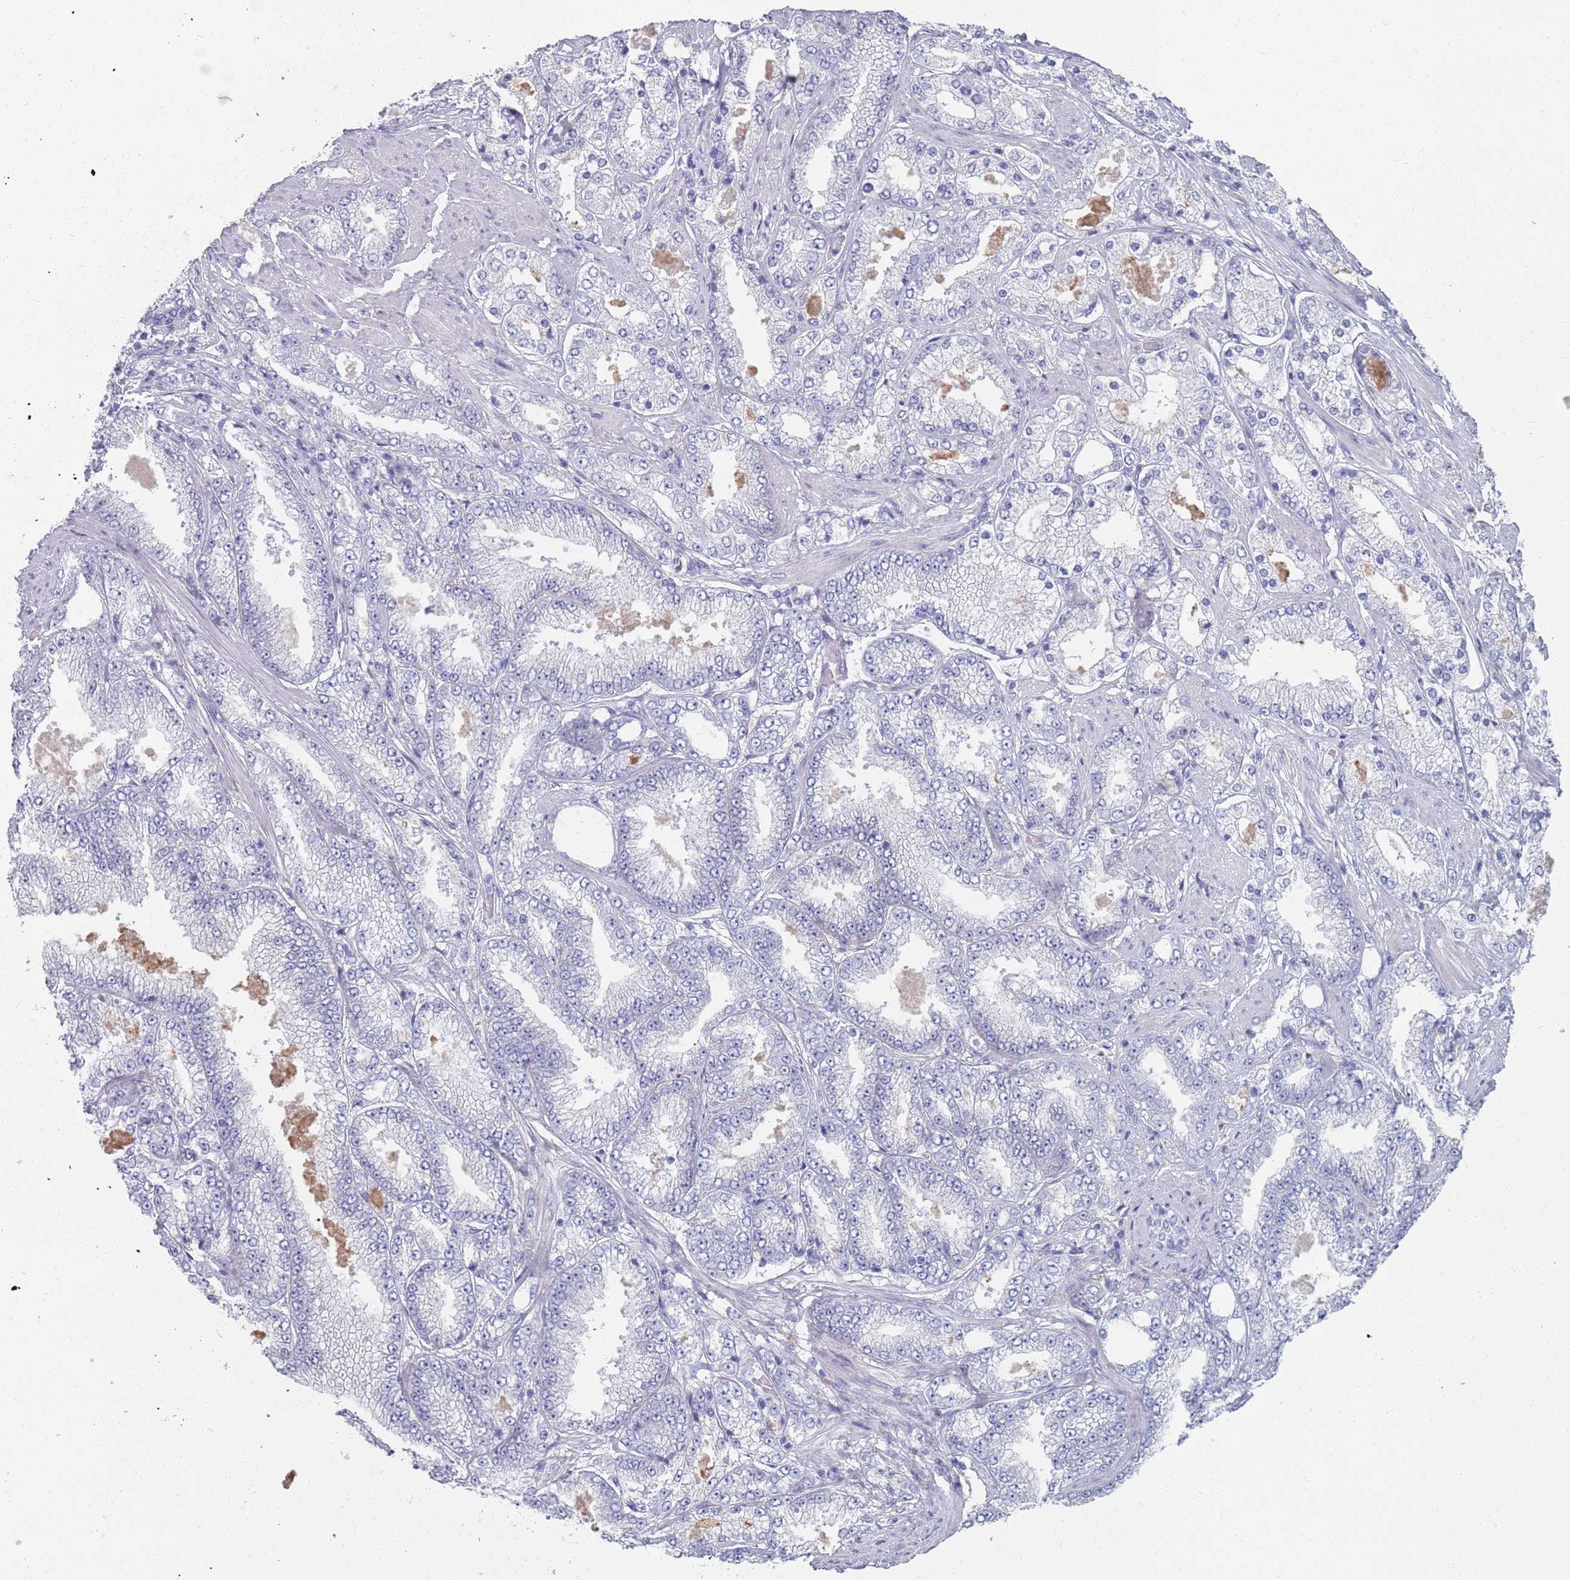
{"staining": {"intensity": "negative", "quantity": "none", "location": "none"}, "tissue": "prostate cancer", "cell_type": "Tumor cells", "image_type": "cancer", "snomed": [{"axis": "morphology", "description": "Adenocarcinoma, High grade"}, {"axis": "topography", "description": "Prostate"}], "caption": "High magnification brightfield microscopy of prostate cancer (adenocarcinoma (high-grade)) stained with DAB (brown) and counterstained with hematoxylin (blue): tumor cells show no significant positivity. (DAB immunohistochemistry visualized using brightfield microscopy, high magnification).", "gene": "PLOD1", "patient": {"sex": "male", "age": 68}}